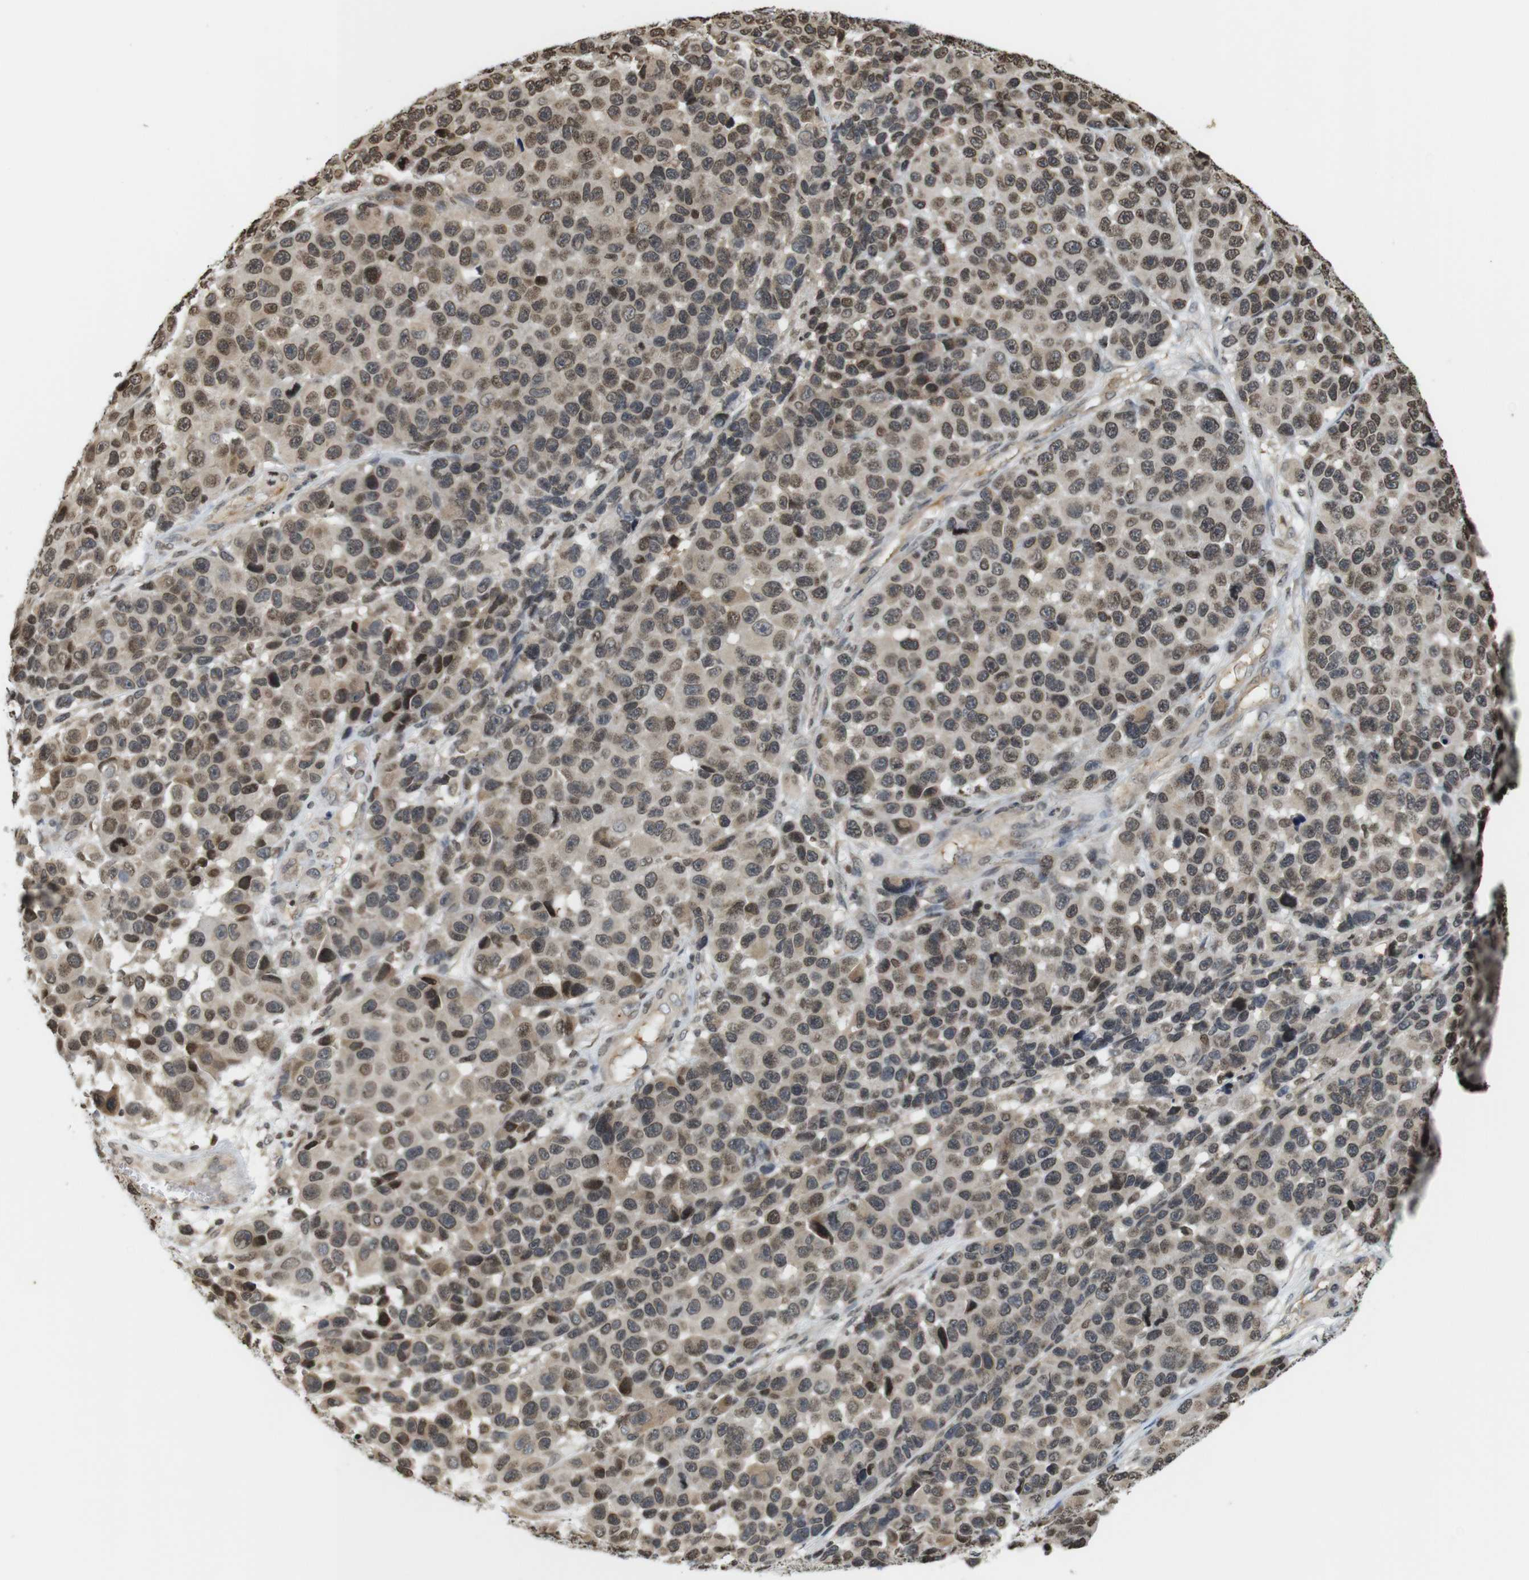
{"staining": {"intensity": "moderate", "quantity": "25%-75%", "location": "cytoplasmic/membranous,nuclear"}, "tissue": "melanoma", "cell_type": "Tumor cells", "image_type": "cancer", "snomed": [{"axis": "morphology", "description": "Malignant melanoma, NOS"}, {"axis": "topography", "description": "Skin"}], "caption": "Human melanoma stained for a protein (brown) shows moderate cytoplasmic/membranous and nuclear positive staining in approximately 25%-75% of tumor cells.", "gene": "MBD1", "patient": {"sex": "male", "age": 53}}